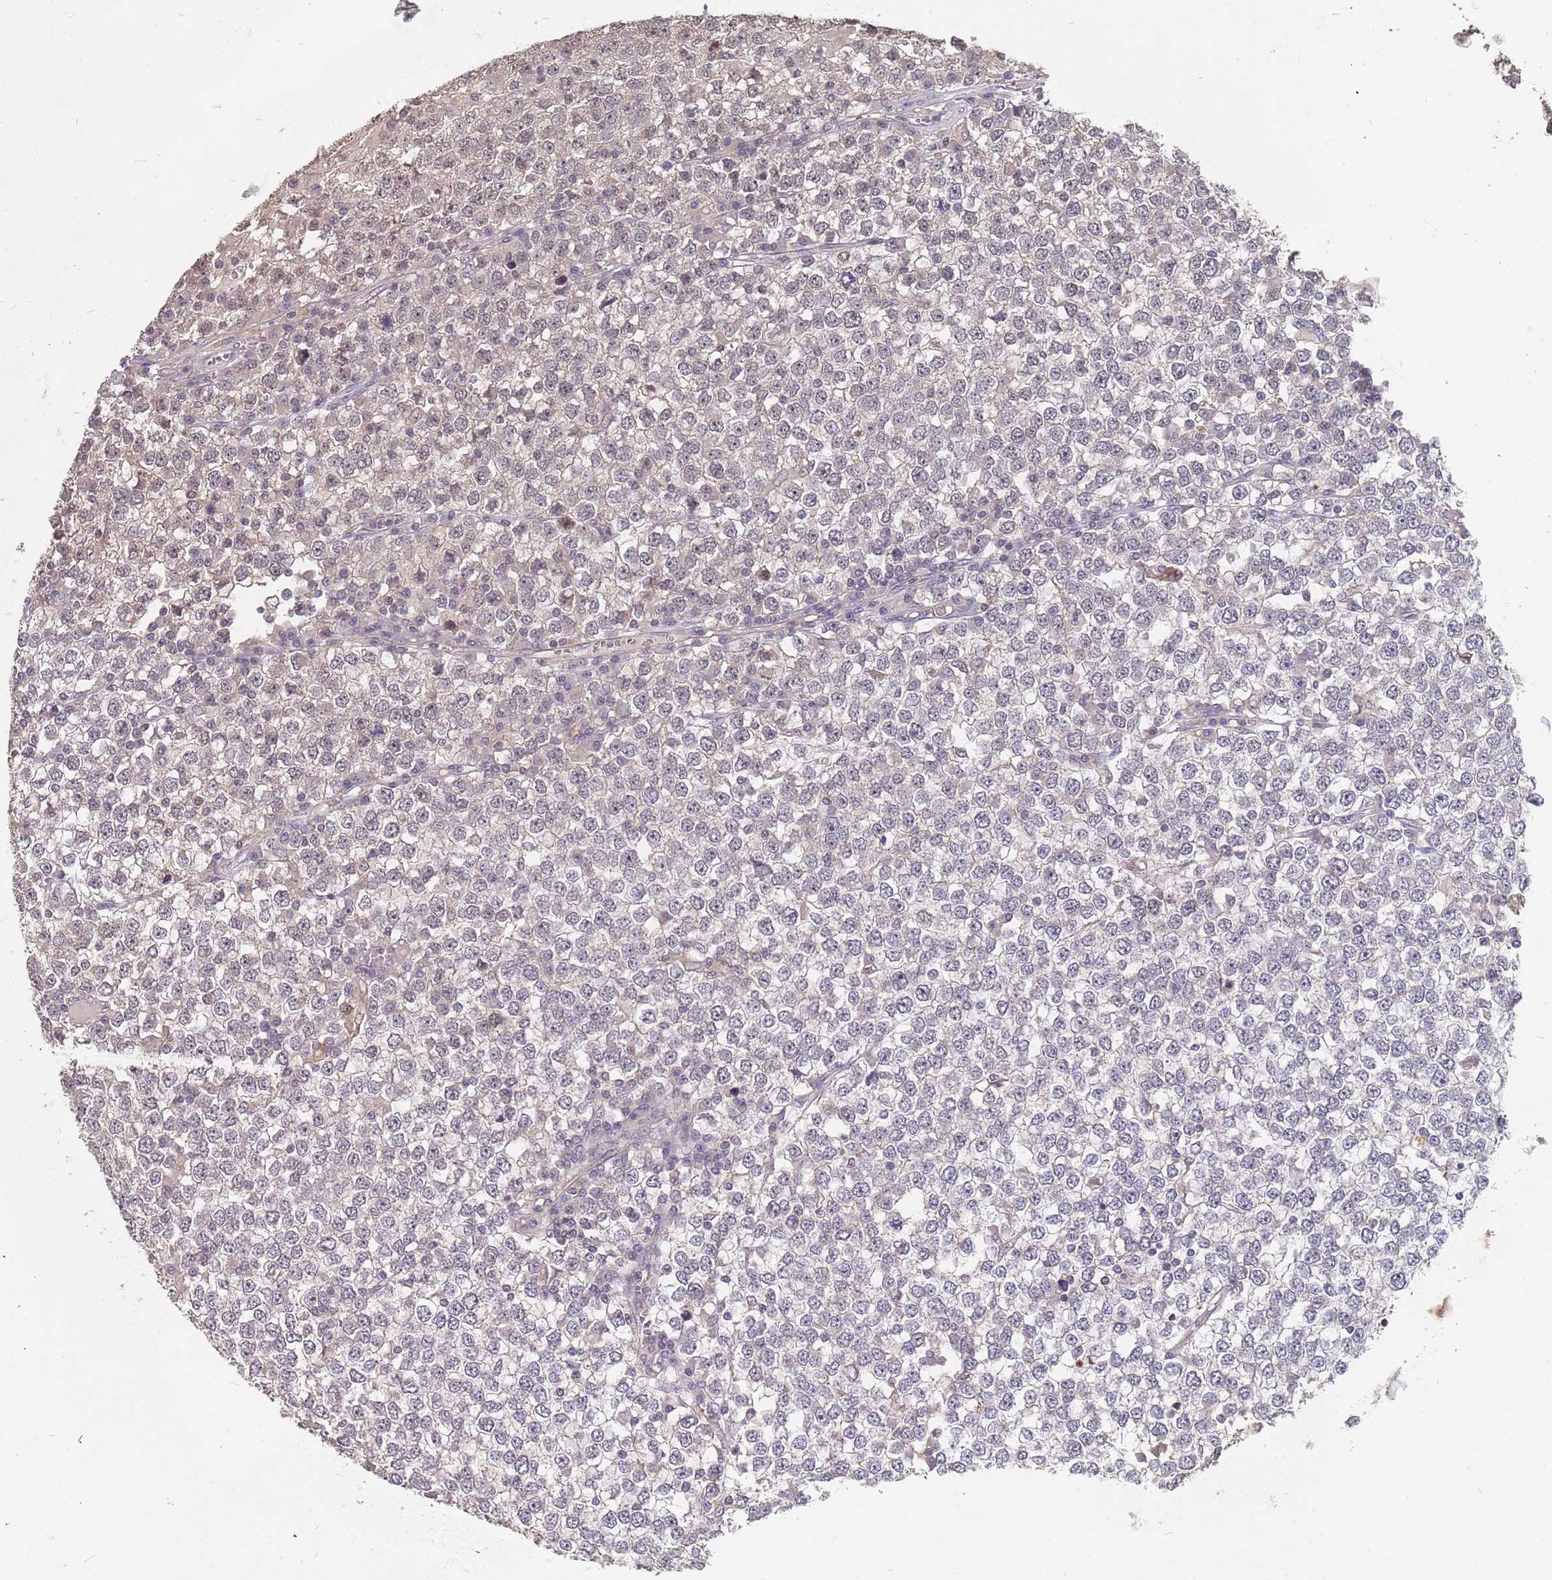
{"staining": {"intensity": "moderate", "quantity": "25%-75%", "location": "nuclear"}, "tissue": "testis cancer", "cell_type": "Tumor cells", "image_type": "cancer", "snomed": [{"axis": "morphology", "description": "Seminoma, NOS"}, {"axis": "topography", "description": "Testis"}], "caption": "A brown stain highlights moderate nuclear staining of a protein in human testis cancer tumor cells.", "gene": "TCEANC2", "patient": {"sex": "male", "age": 65}}